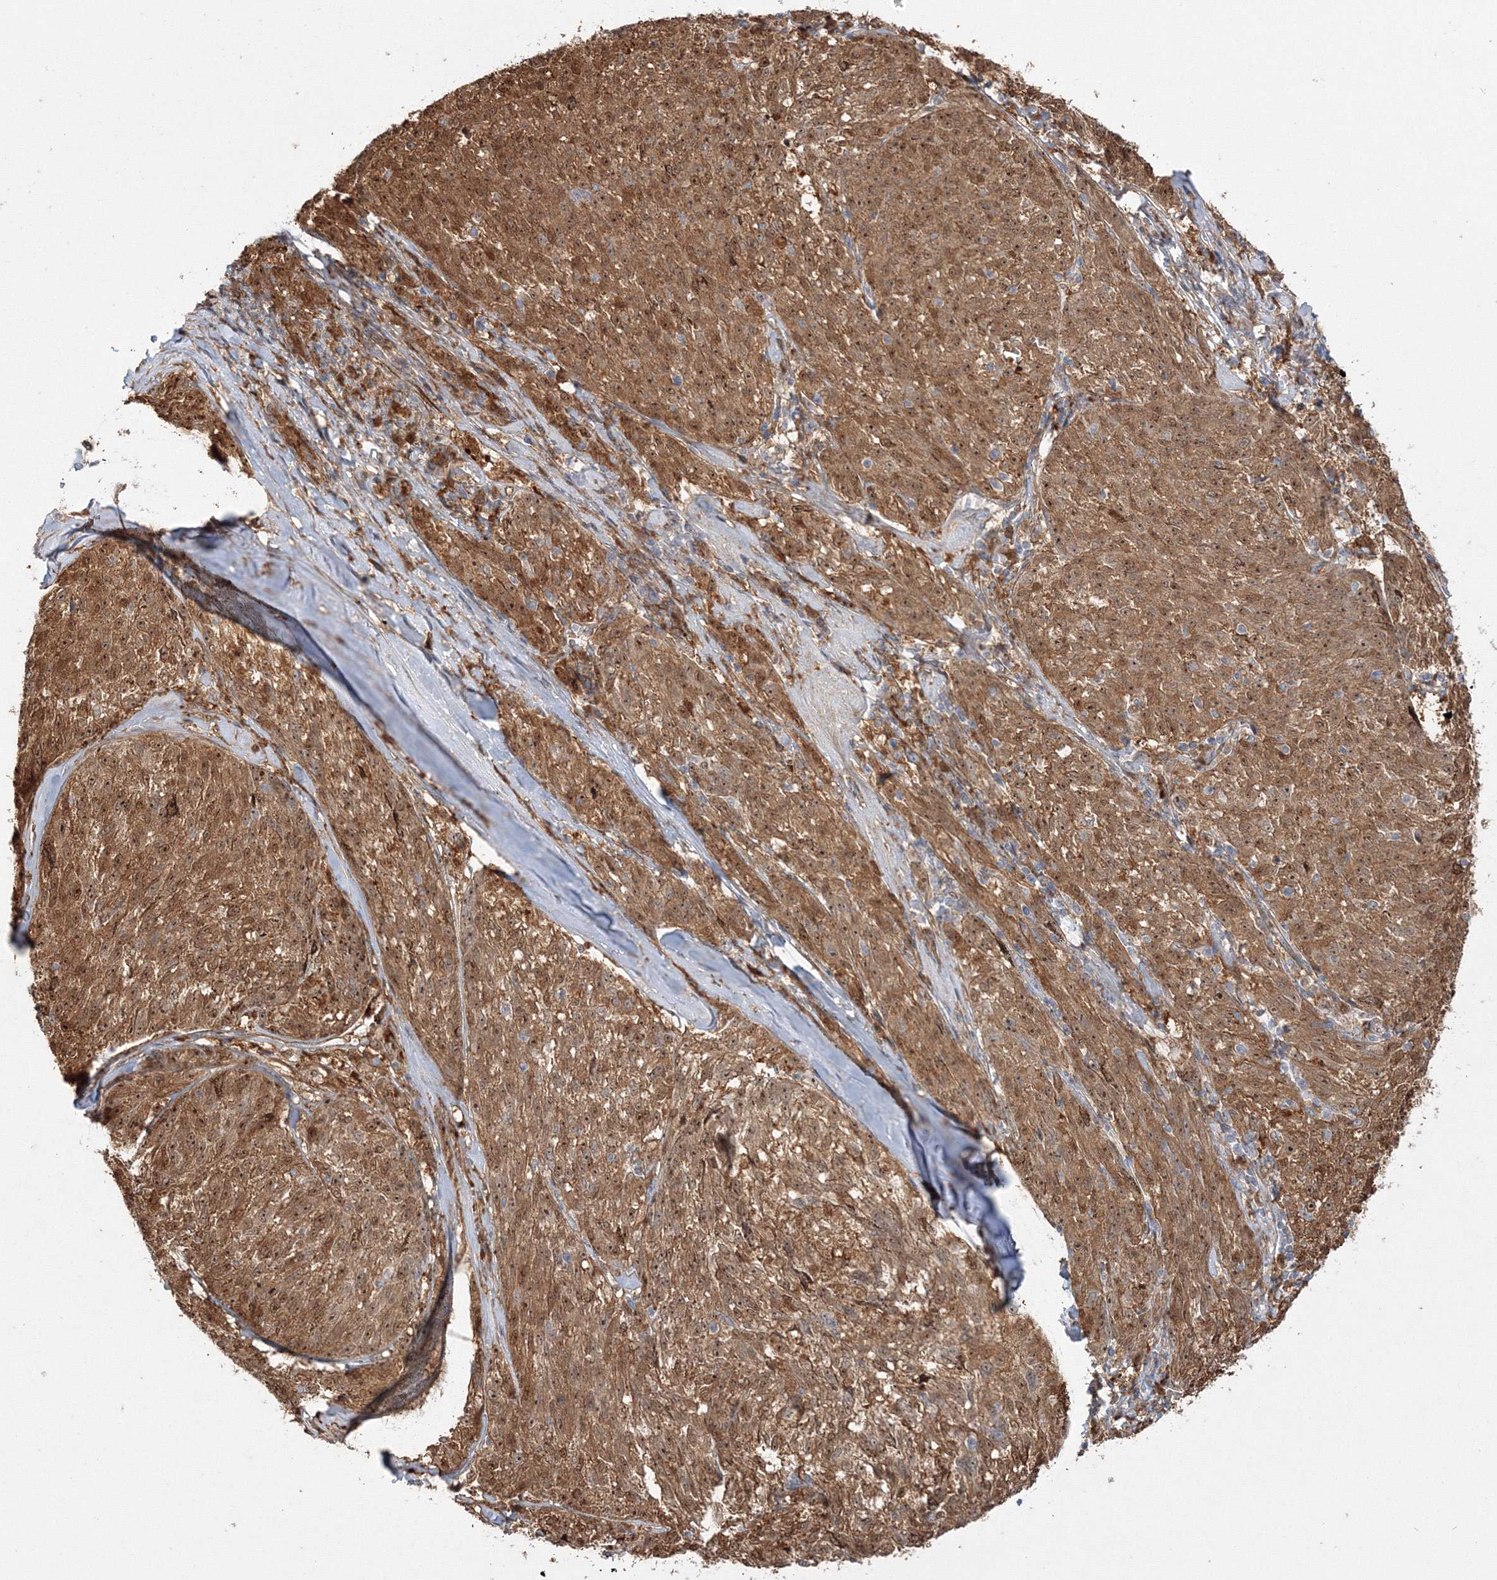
{"staining": {"intensity": "moderate", "quantity": ">75%", "location": "cytoplasmic/membranous,nuclear"}, "tissue": "melanoma", "cell_type": "Tumor cells", "image_type": "cancer", "snomed": [{"axis": "morphology", "description": "Malignant melanoma, NOS"}, {"axis": "topography", "description": "Skin"}], "caption": "Moderate cytoplasmic/membranous and nuclear positivity for a protein is seen in about >75% of tumor cells of malignant melanoma using immunohistochemistry (IHC).", "gene": "NPM3", "patient": {"sex": "female", "age": 72}}